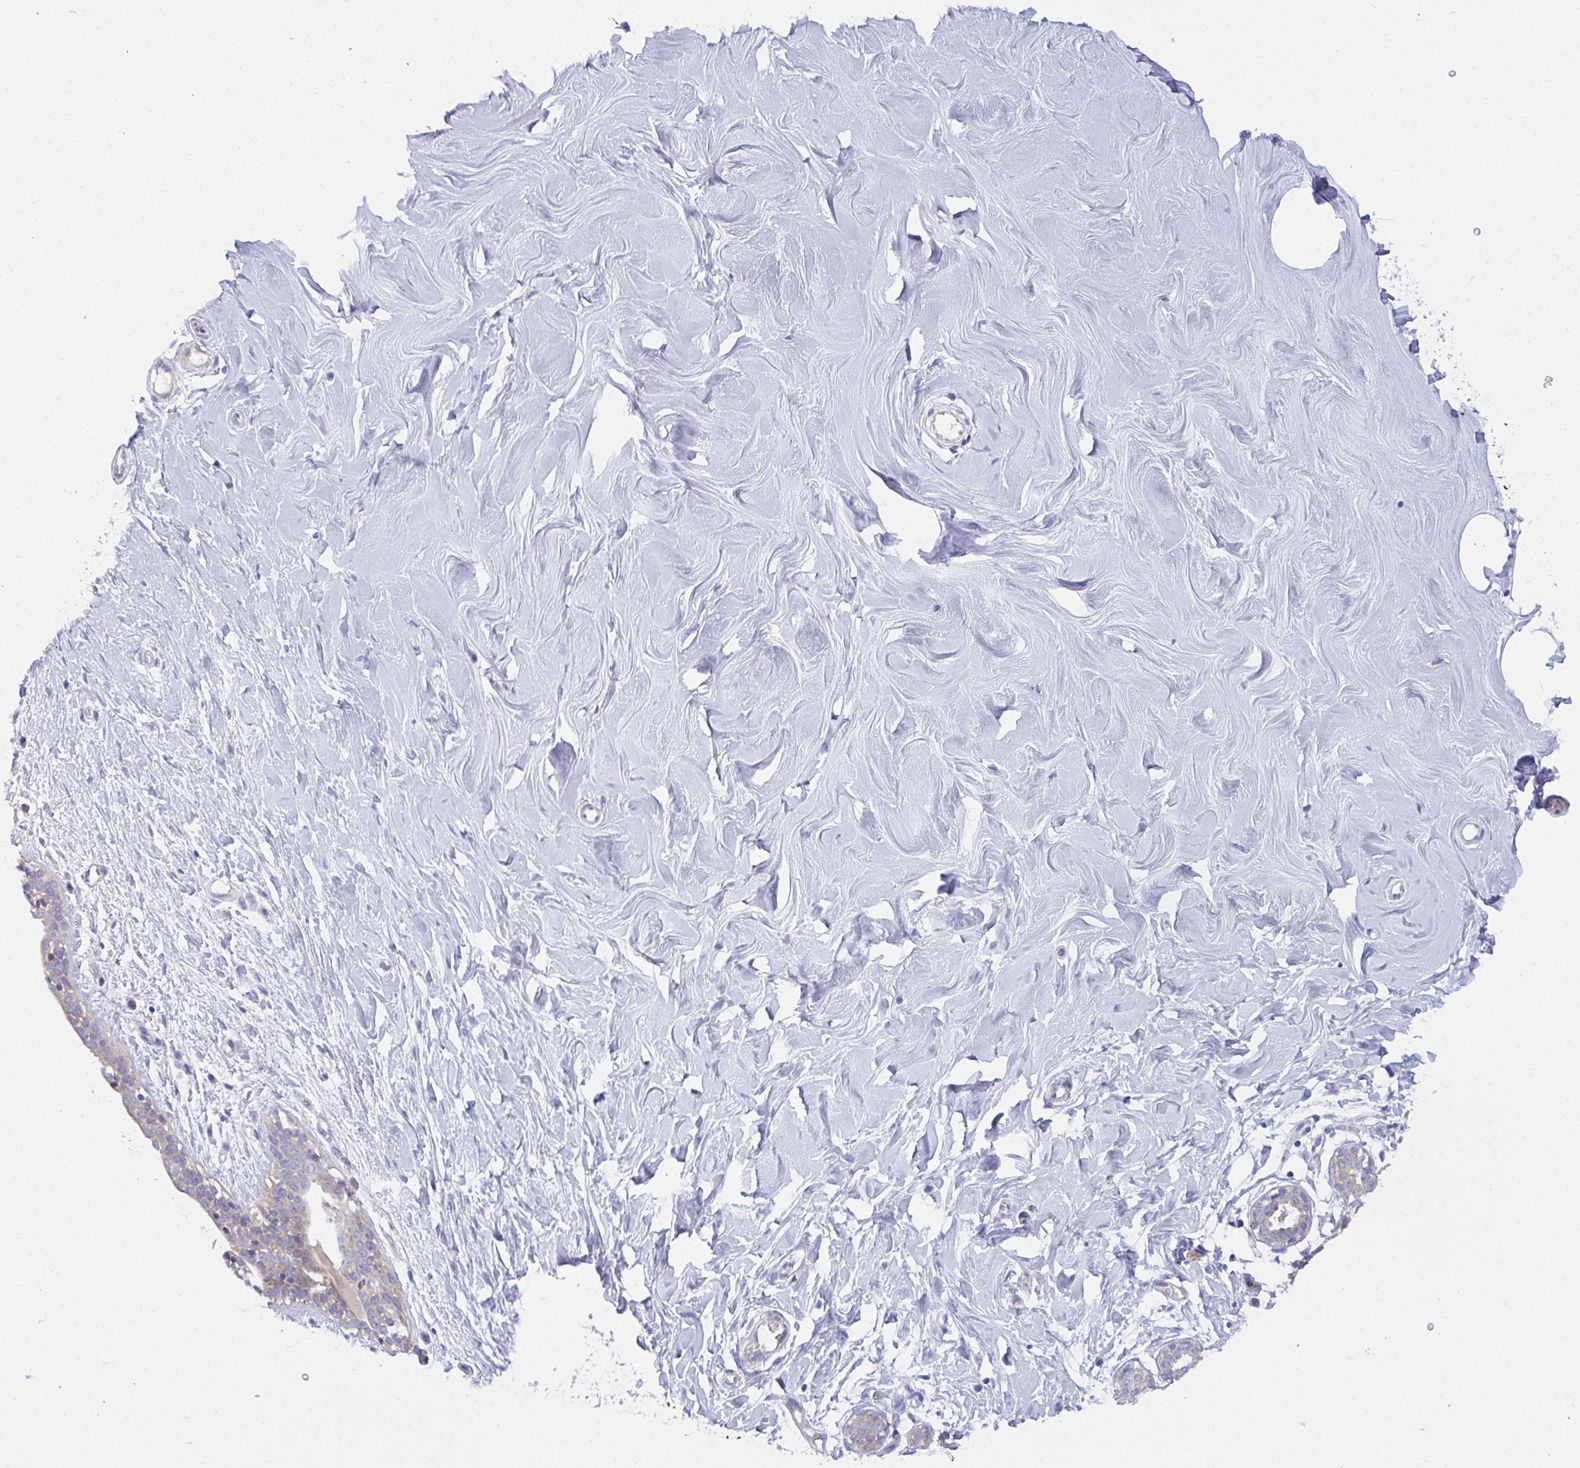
{"staining": {"intensity": "negative", "quantity": "none", "location": "none"}, "tissue": "breast", "cell_type": "Adipocytes", "image_type": "normal", "snomed": [{"axis": "morphology", "description": "Normal tissue, NOS"}, {"axis": "topography", "description": "Breast"}], "caption": "There is no significant staining in adipocytes of breast. (Immunohistochemistry, brightfield microscopy, high magnification).", "gene": "SLC30A6", "patient": {"sex": "female", "age": 27}}